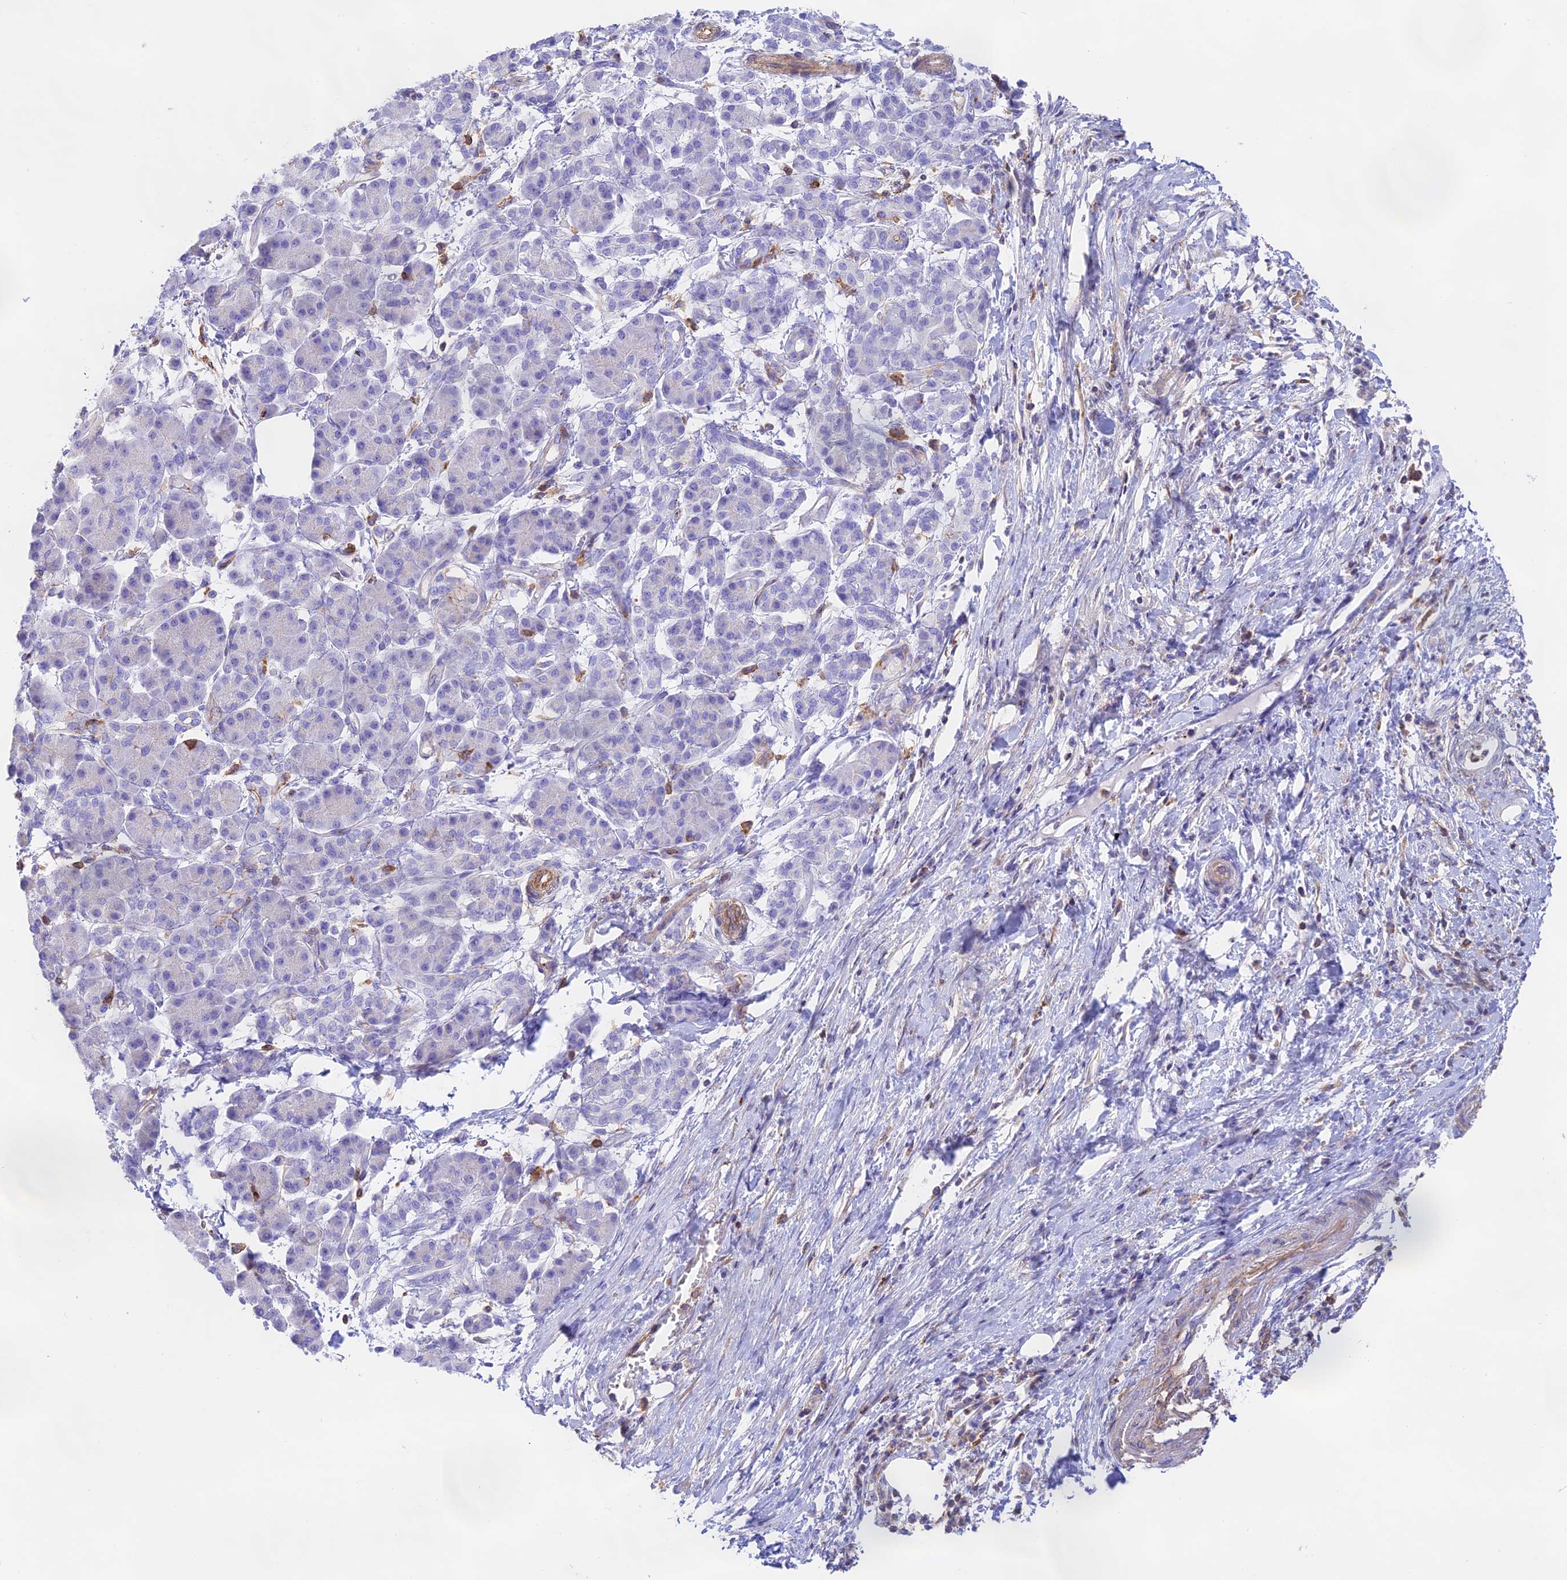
{"staining": {"intensity": "negative", "quantity": "none", "location": "none"}, "tissue": "pancreatic cancer", "cell_type": "Tumor cells", "image_type": "cancer", "snomed": [{"axis": "morphology", "description": "Normal tissue, NOS"}, {"axis": "morphology", "description": "Adenocarcinoma, NOS"}, {"axis": "topography", "description": "Pancreas"}], "caption": "Tumor cells show no significant expression in pancreatic cancer (adenocarcinoma). (DAB IHC visualized using brightfield microscopy, high magnification).", "gene": "DENND1C", "patient": {"sex": "female", "age": 55}}